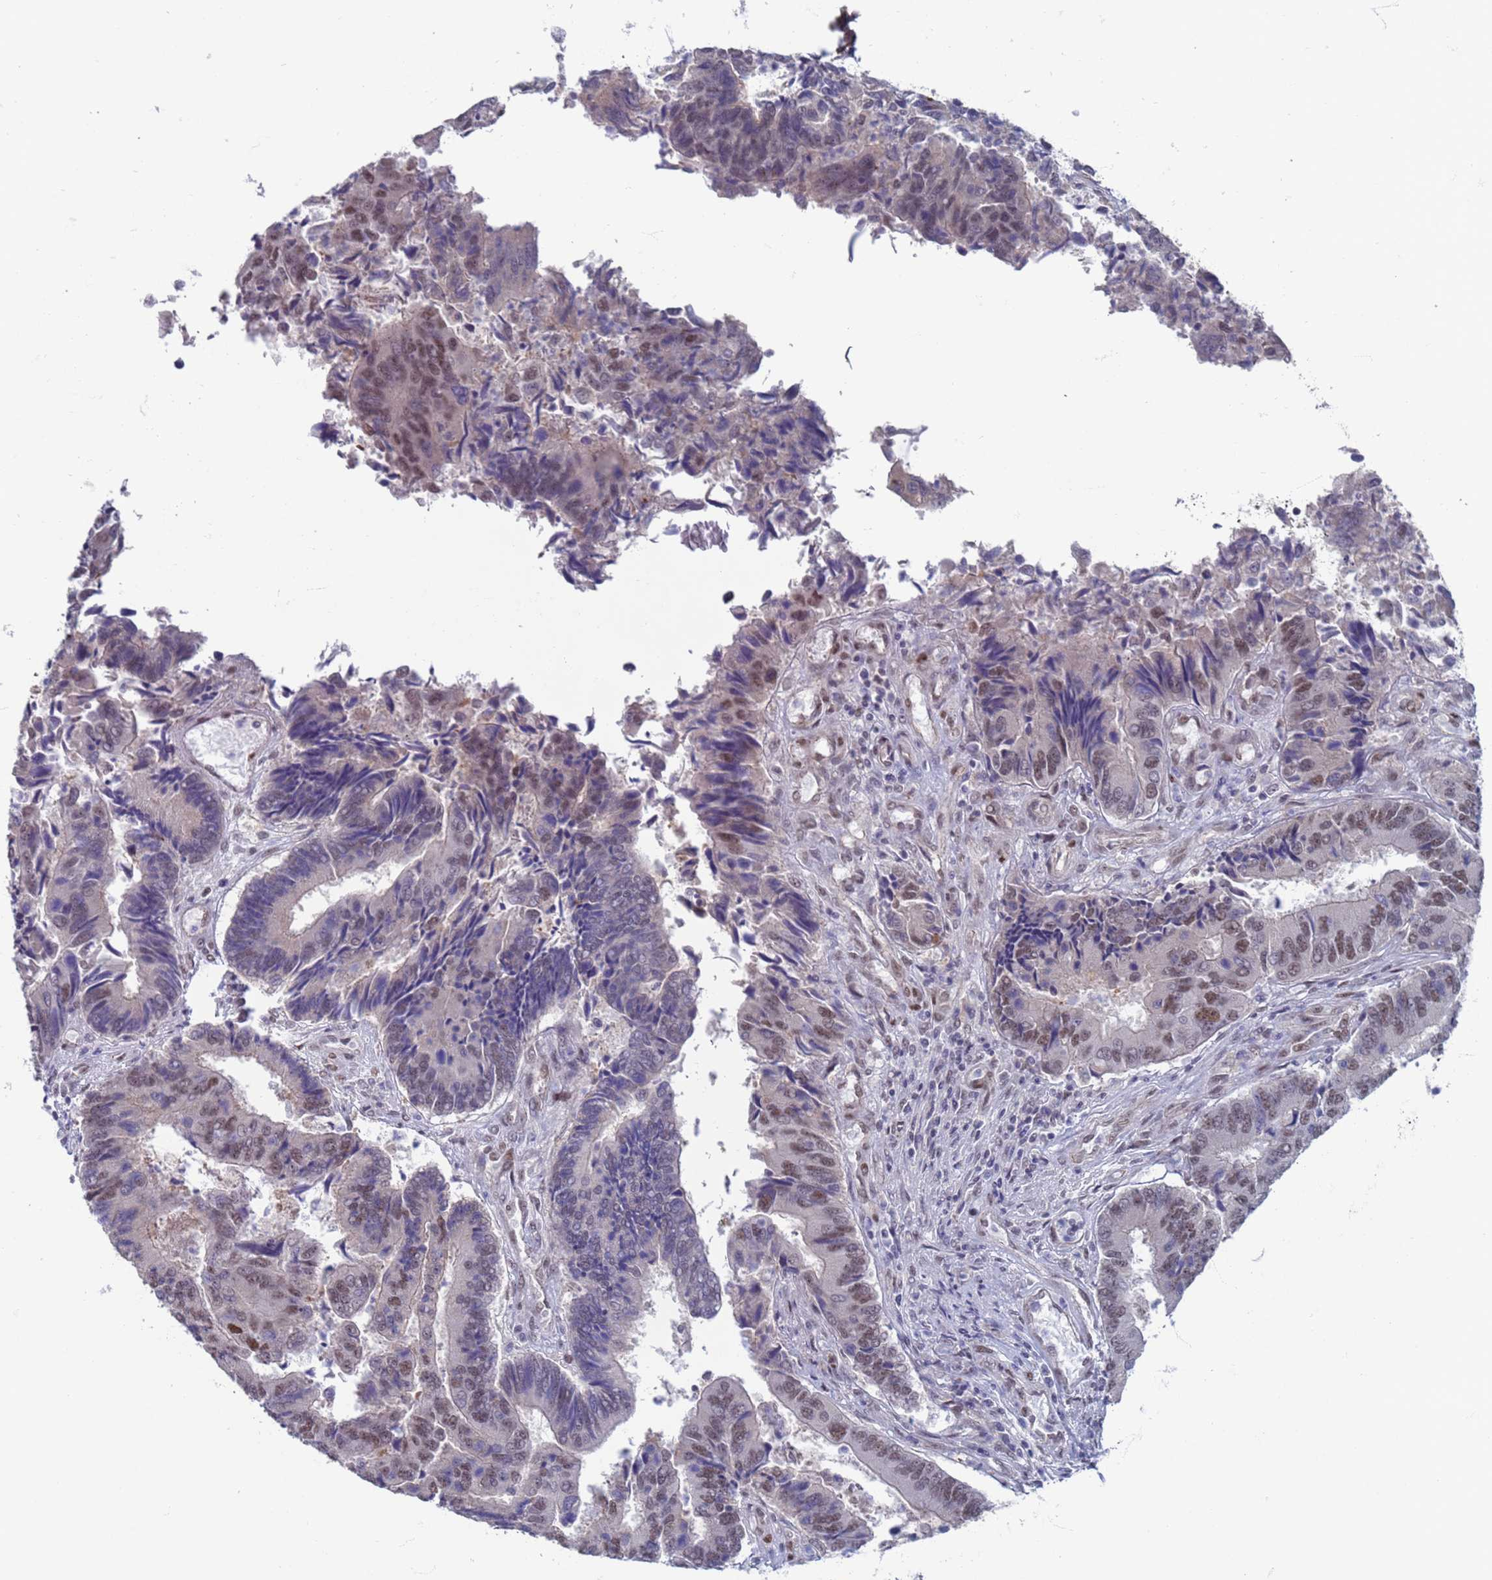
{"staining": {"intensity": "moderate", "quantity": "25%-75%", "location": "nuclear"}, "tissue": "colorectal cancer", "cell_type": "Tumor cells", "image_type": "cancer", "snomed": [{"axis": "morphology", "description": "Adenocarcinoma, NOS"}, {"axis": "topography", "description": "Colon"}], "caption": "High-magnification brightfield microscopy of adenocarcinoma (colorectal) stained with DAB (brown) and counterstained with hematoxylin (blue). tumor cells exhibit moderate nuclear positivity is identified in approximately25%-75% of cells.", "gene": "SAE1", "patient": {"sex": "female", "age": 67}}